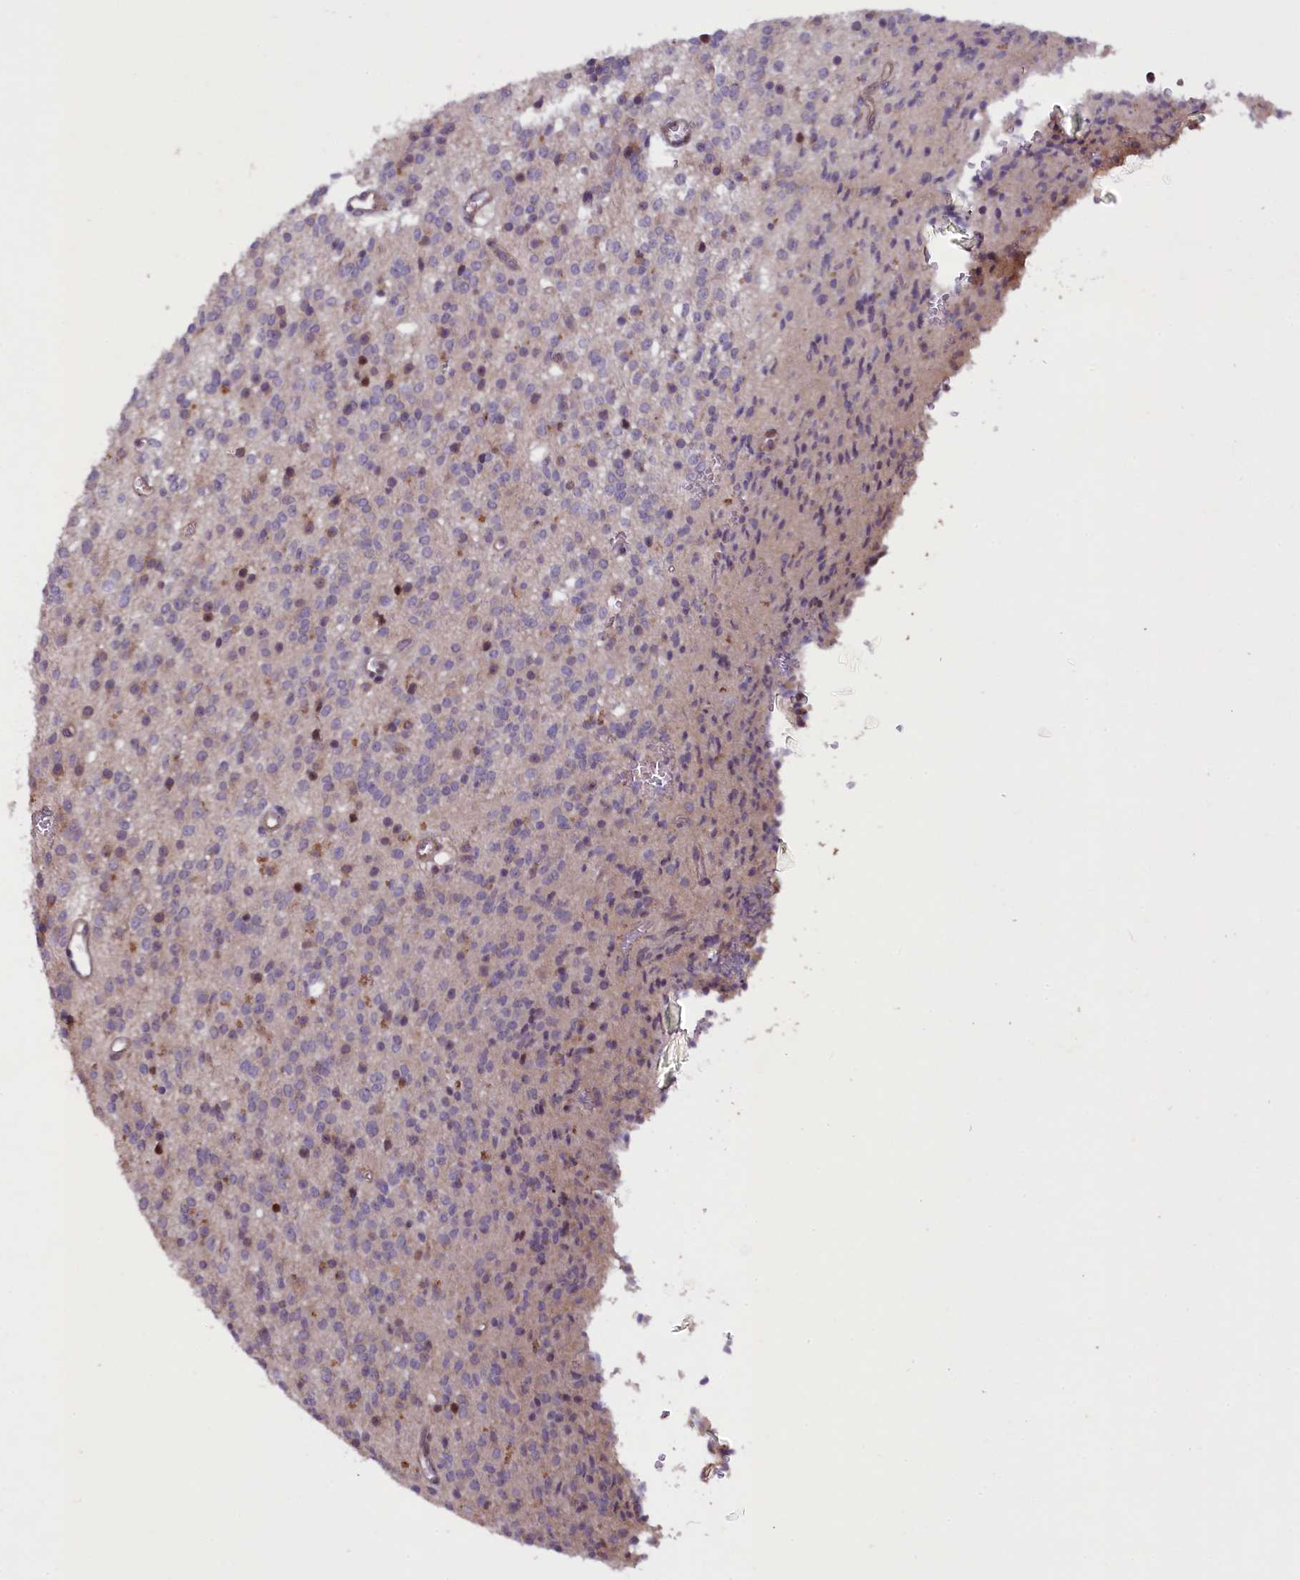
{"staining": {"intensity": "negative", "quantity": "none", "location": "none"}, "tissue": "glioma", "cell_type": "Tumor cells", "image_type": "cancer", "snomed": [{"axis": "morphology", "description": "Glioma, malignant, High grade"}, {"axis": "topography", "description": "Brain"}], "caption": "This is an IHC image of human glioma. There is no expression in tumor cells.", "gene": "MAN2C1", "patient": {"sex": "male", "age": 34}}